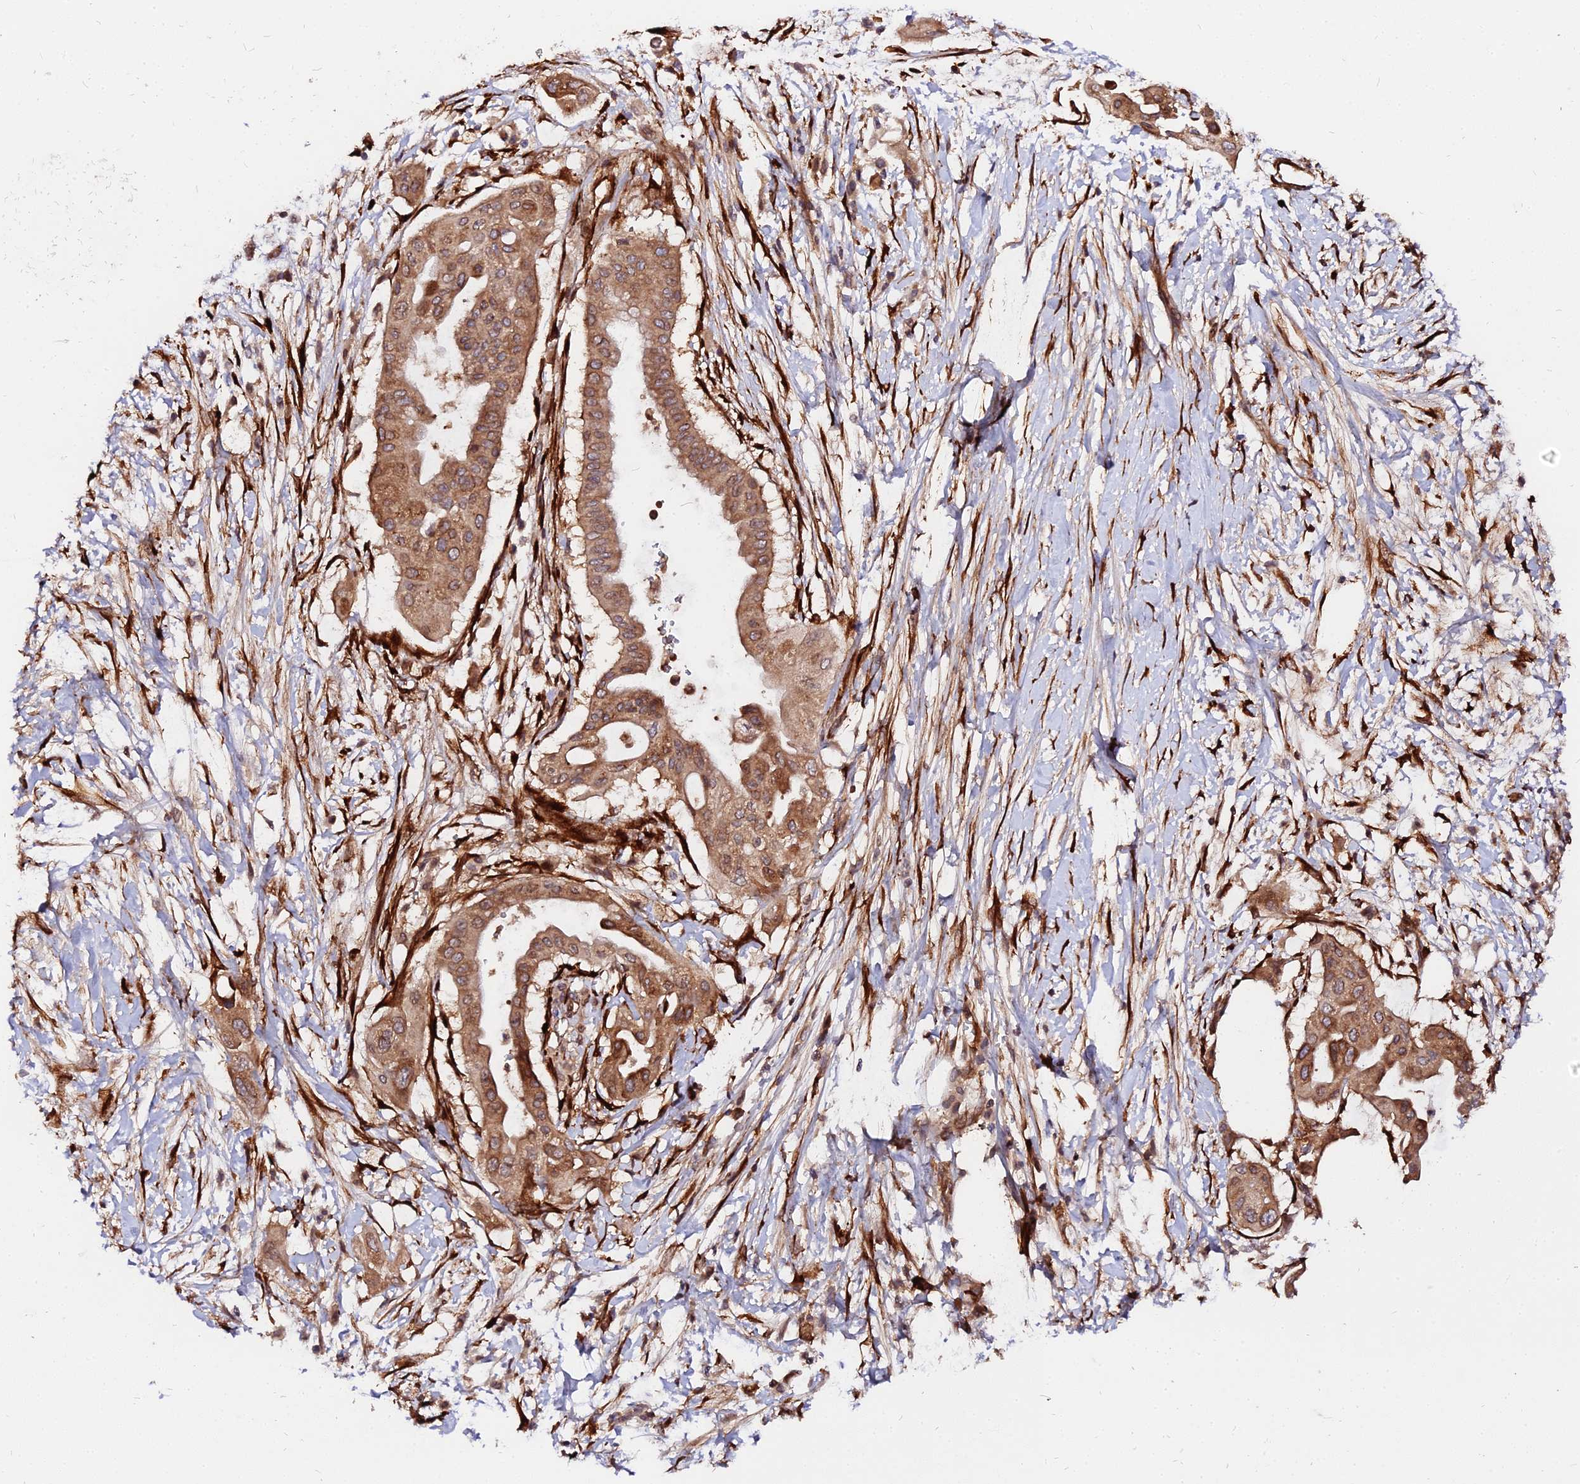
{"staining": {"intensity": "moderate", "quantity": ">75%", "location": "cytoplasmic/membranous"}, "tissue": "pancreatic cancer", "cell_type": "Tumor cells", "image_type": "cancer", "snomed": [{"axis": "morphology", "description": "Adenocarcinoma, NOS"}, {"axis": "topography", "description": "Pancreas"}], "caption": "A brown stain shows moderate cytoplasmic/membranous expression of a protein in adenocarcinoma (pancreatic) tumor cells.", "gene": "PDE4D", "patient": {"sex": "male", "age": 68}}